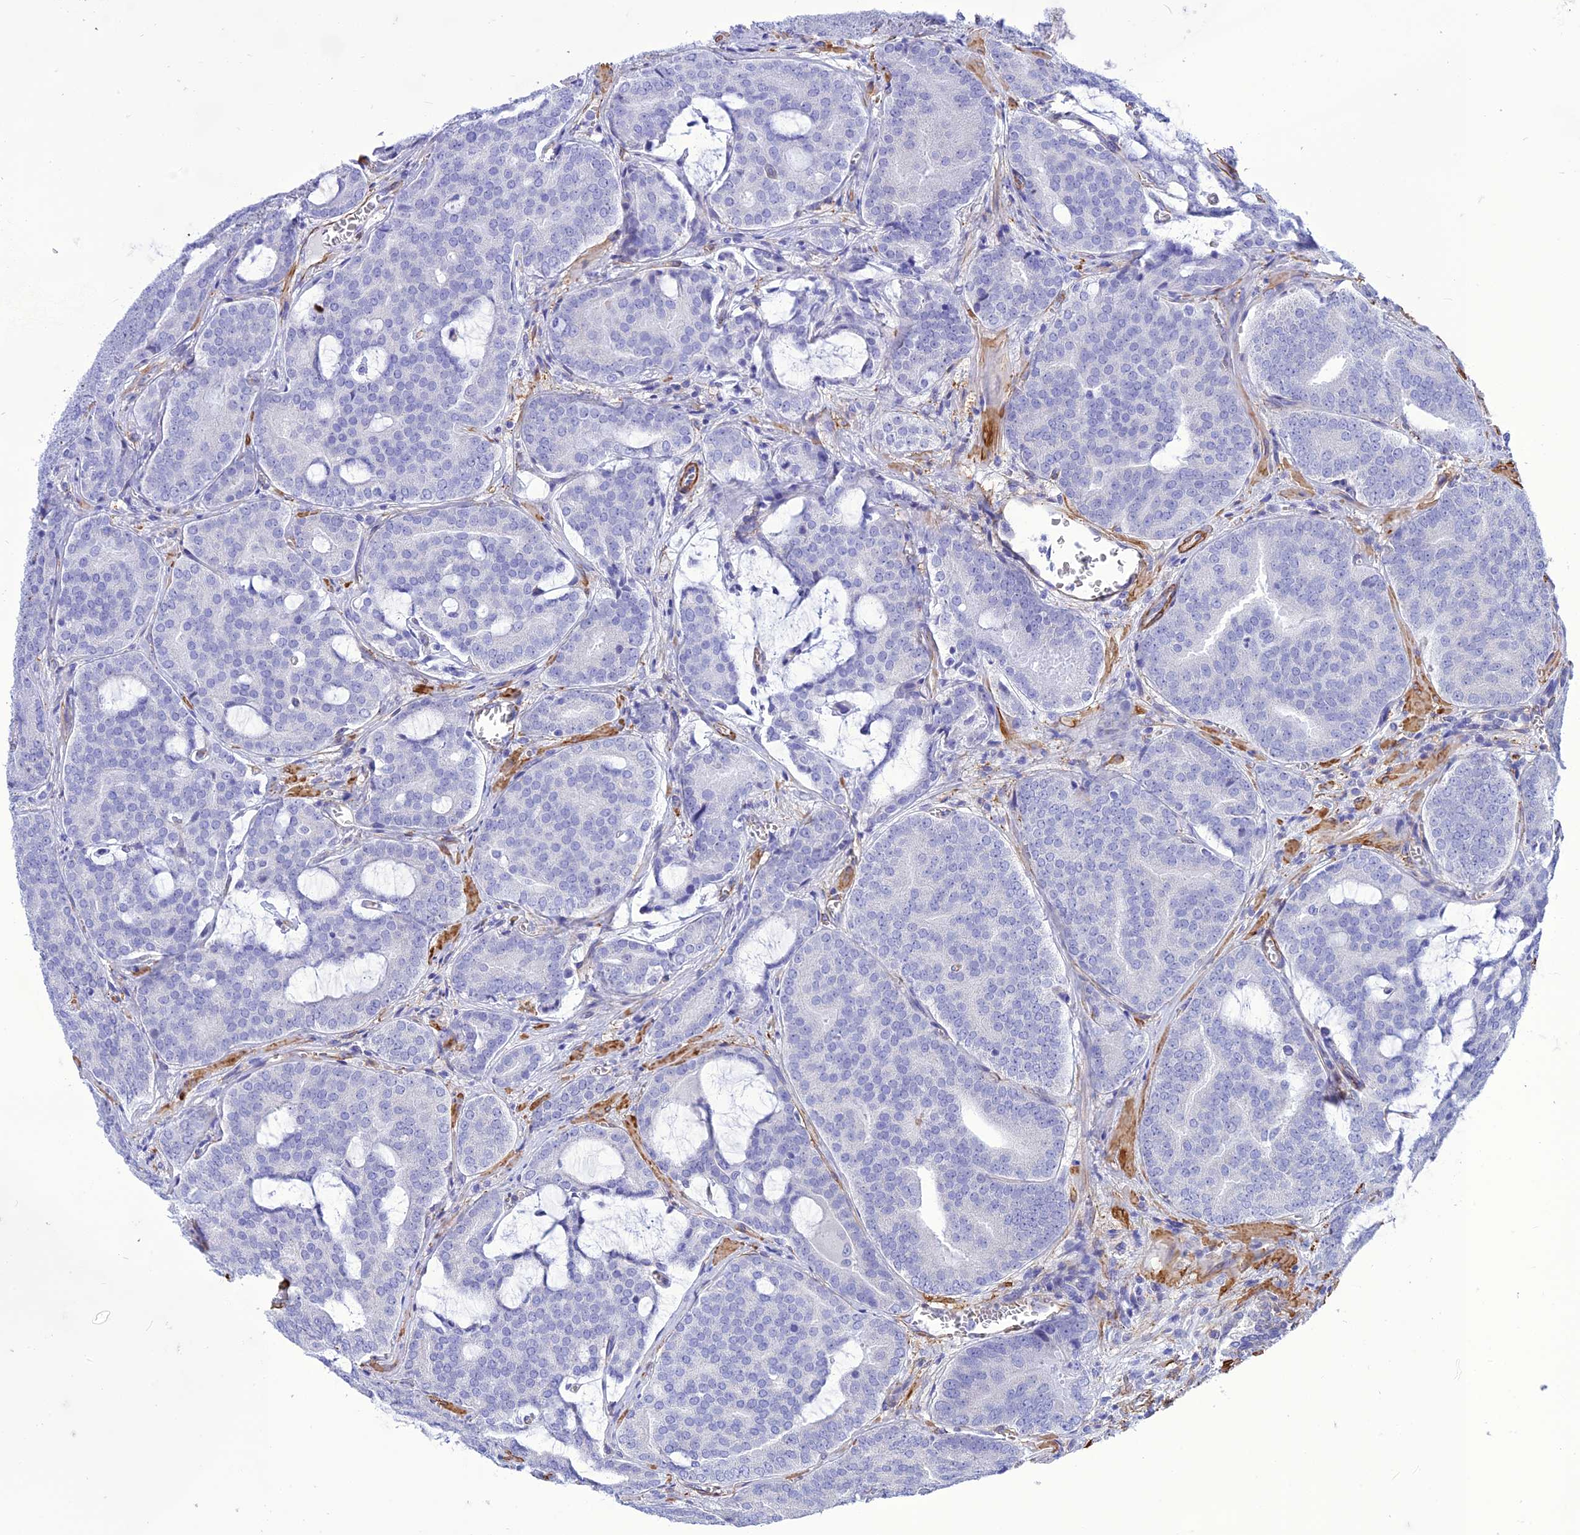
{"staining": {"intensity": "negative", "quantity": "none", "location": "none"}, "tissue": "prostate cancer", "cell_type": "Tumor cells", "image_type": "cancer", "snomed": [{"axis": "morphology", "description": "Adenocarcinoma, High grade"}, {"axis": "topography", "description": "Prostate"}], "caption": "Prostate cancer (high-grade adenocarcinoma) stained for a protein using immunohistochemistry shows no staining tumor cells.", "gene": "NKD1", "patient": {"sex": "male", "age": 55}}